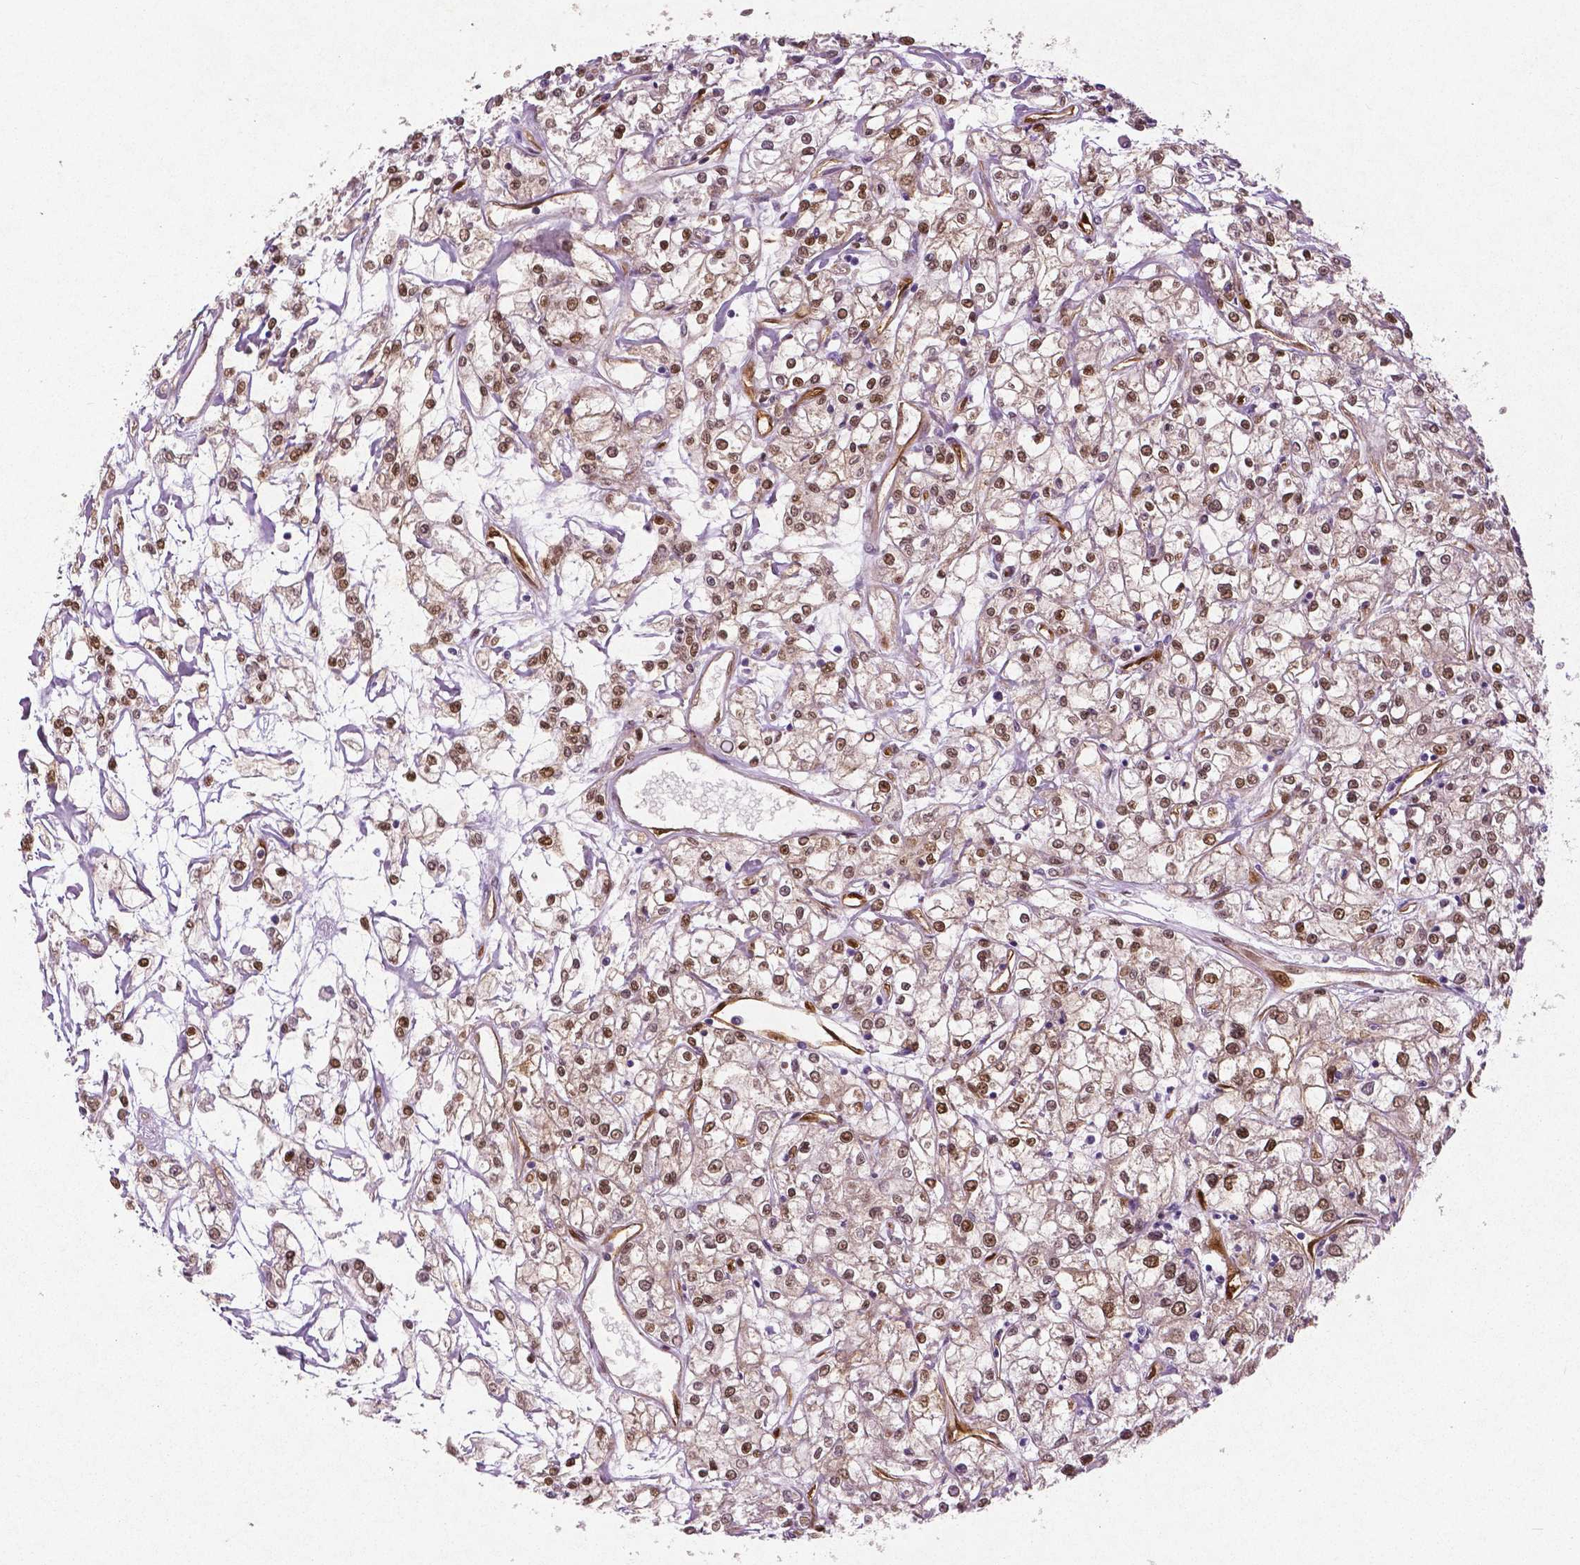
{"staining": {"intensity": "moderate", "quantity": ">75%", "location": "cytoplasmic/membranous,nuclear"}, "tissue": "renal cancer", "cell_type": "Tumor cells", "image_type": "cancer", "snomed": [{"axis": "morphology", "description": "Adenocarcinoma, NOS"}, {"axis": "topography", "description": "Kidney"}], "caption": "There is medium levels of moderate cytoplasmic/membranous and nuclear expression in tumor cells of renal adenocarcinoma, as demonstrated by immunohistochemical staining (brown color).", "gene": "WWTR1", "patient": {"sex": "female", "age": 59}}